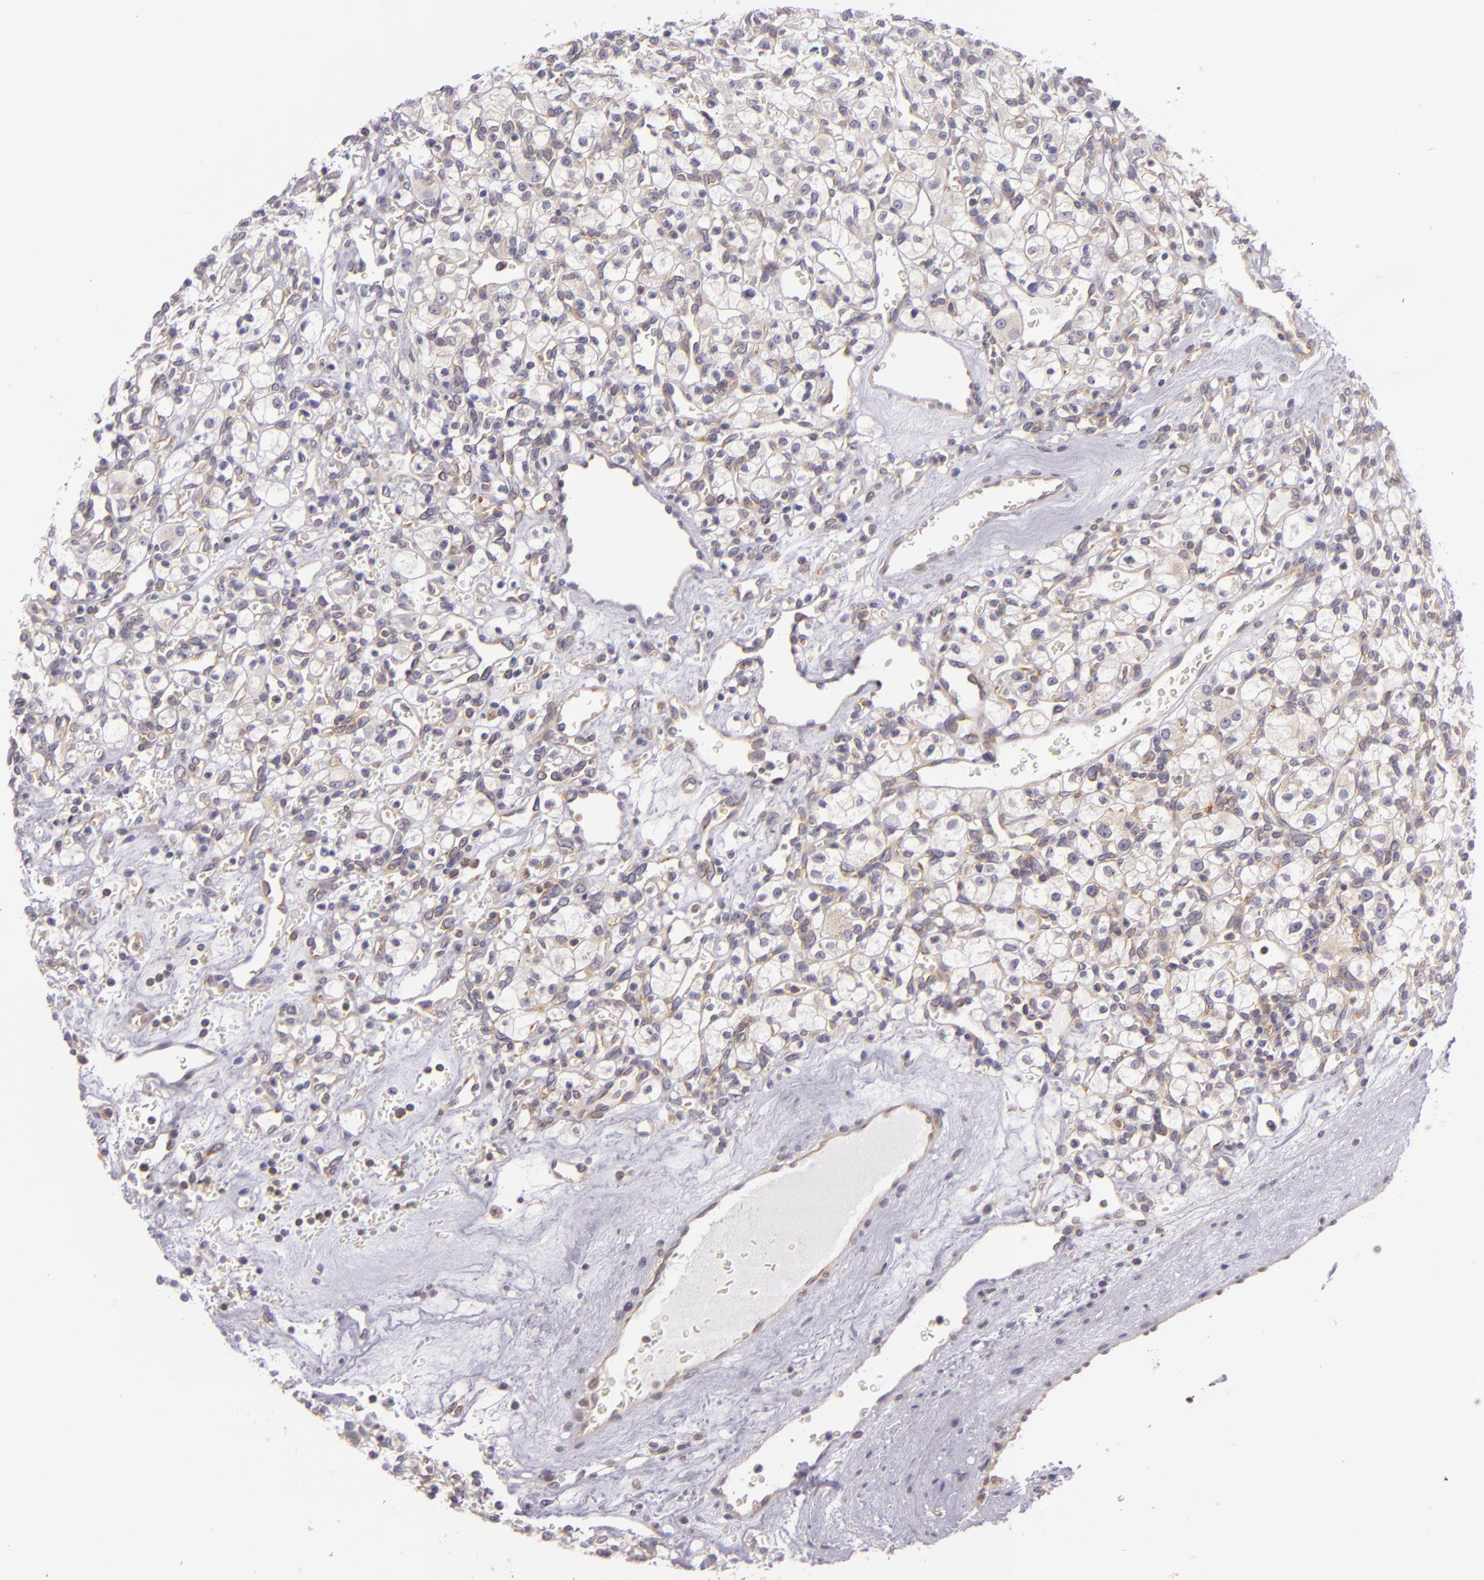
{"staining": {"intensity": "weak", "quantity": "<25%", "location": "cytoplasmic/membranous"}, "tissue": "renal cancer", "cell_type": "Tumor cells", "image_type": "cancer", "snomed": [{"axis": "morphology", "description": "Adenocarcinoma, NOS"}, {"axis": "topography", "description": "Kidney"}], "caption": "High magnification brightfield microscopy of renal adenocarcinoma stained with DAB (3,3'-diaminobenzidine) (brown) and counterstained with hematoxylin (blue): tumor cells show no significant positivity.", "gene": "UPF3B", "patient": {"sex": "female", "age": 62}}